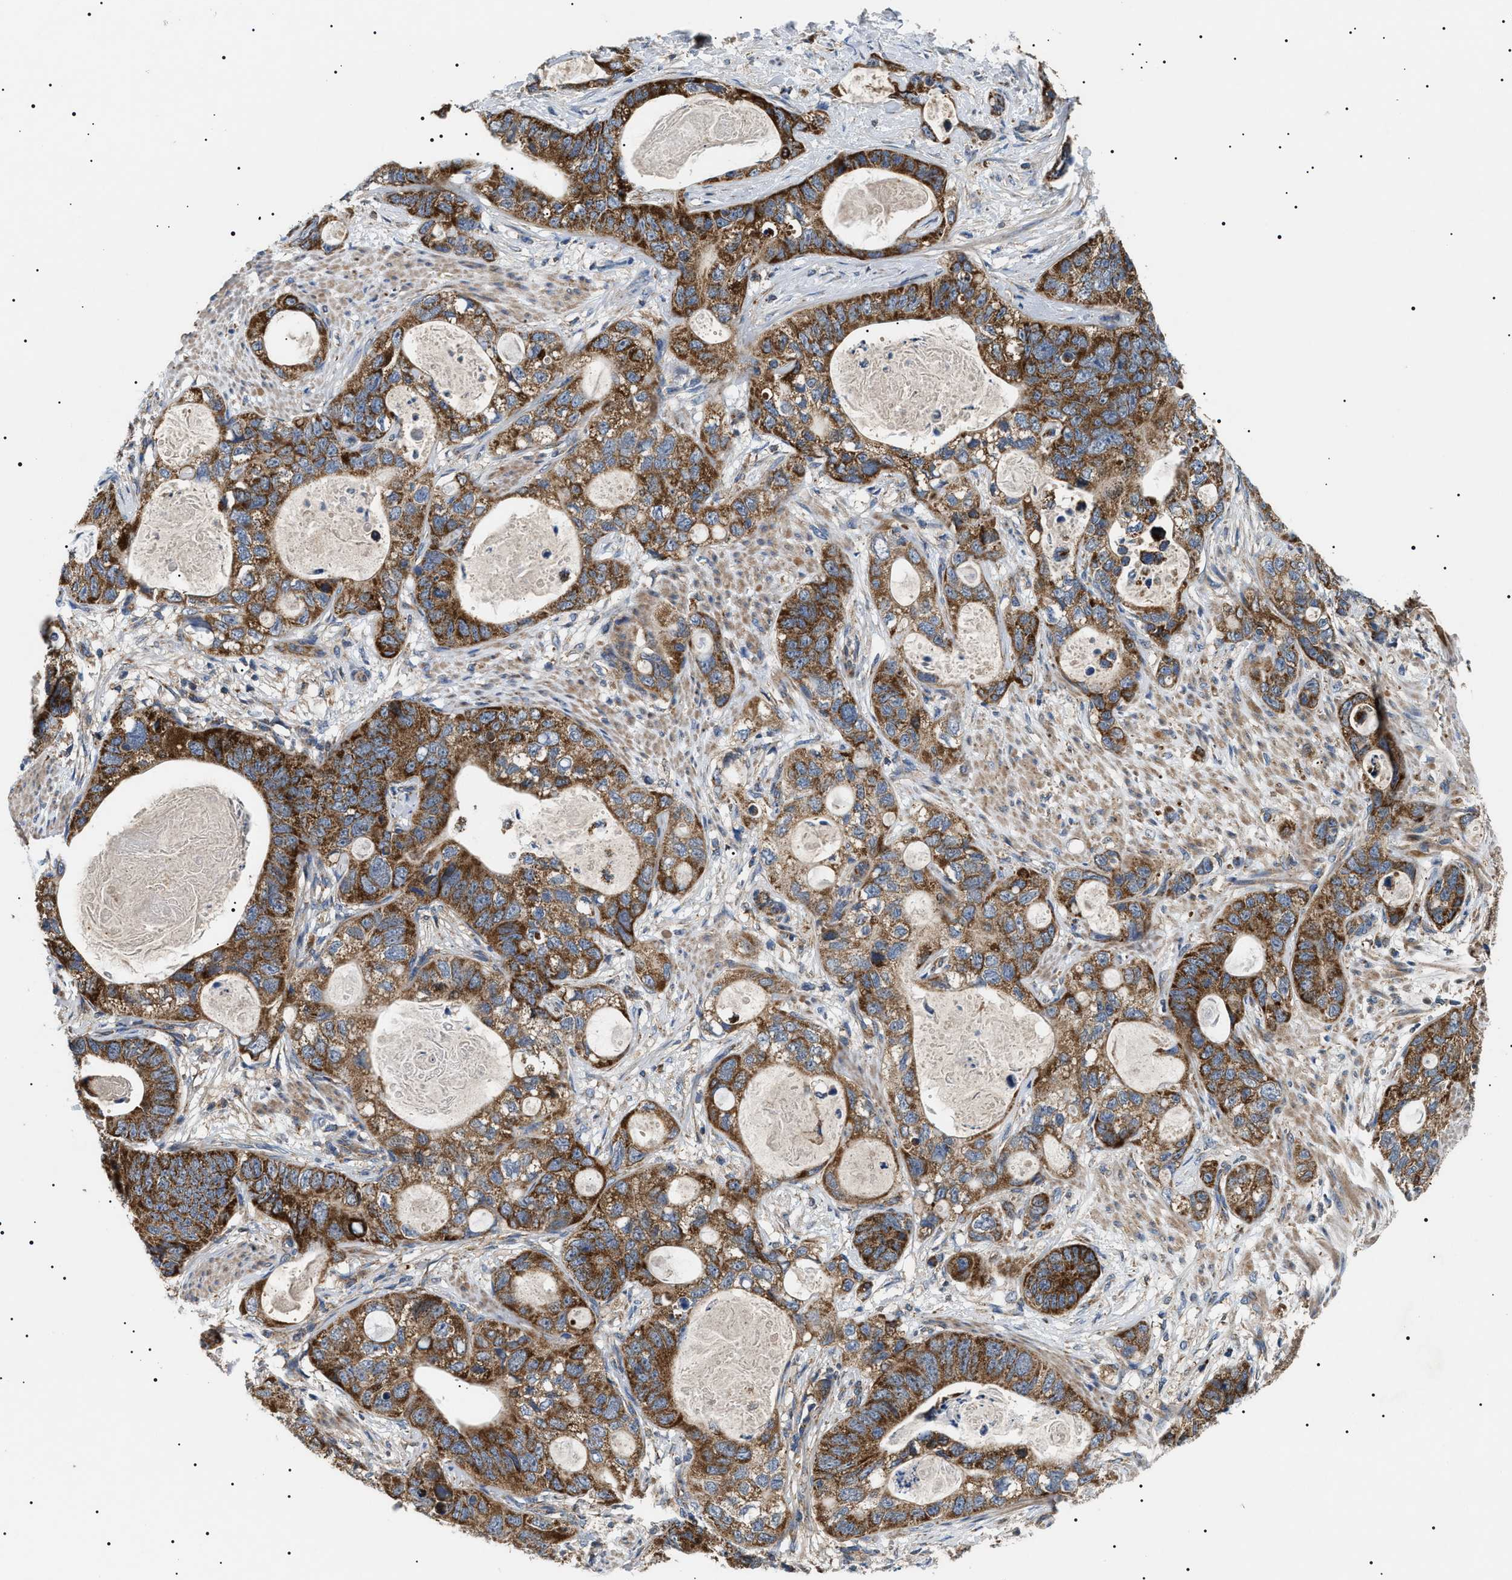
{"staining": {"intensity": "strong", "quantity": ">75%", "location": "cytoplasmic/membranous"}, "tissue": "stomach cancer", "cell_type": "Tumor cells", "image_type": "cancer", "snomed": [{"axis": "morphology", "description": "Normal tissue, NOS"}, {"axis": "morphology", "description": "Adenocarcinoma, NOS"}, {"axis": "topography", "description": "Stomach"}], "caption": "Immunohistochemical staining of stomach adenocarcinoma reveals high levels of strong cytoplasmic/membranous protein expression in approximately >75% of tumor cells.", "gene": "OXSM", "patient": {"sex": "female", "age": 89}}